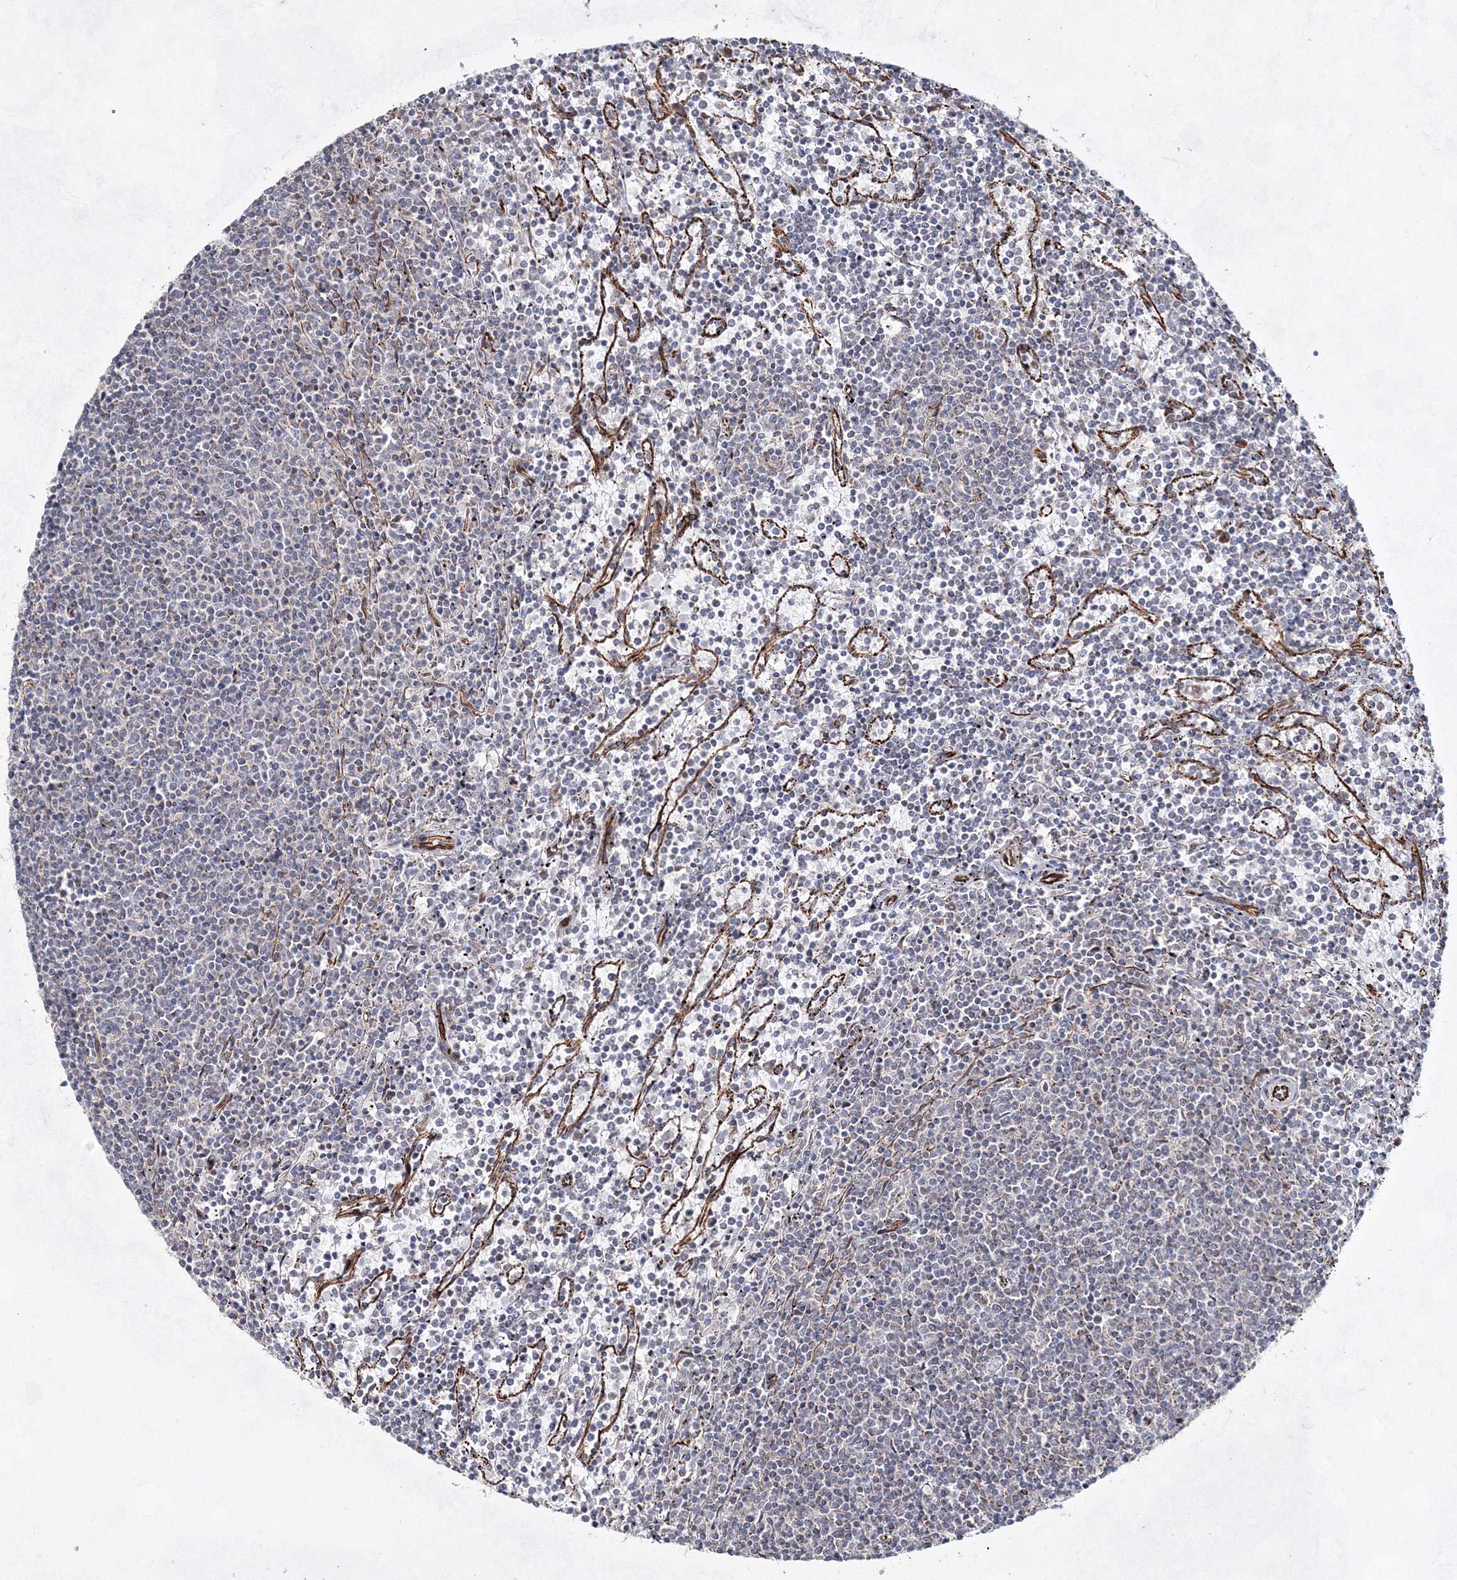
{"staining": {"intensity": "negative", "quantity": "none", "location": "none"}, "tissue": "lymphoma", "cell_type": "Tumor cells", "image_type": "cancer", "snomed": [{"axis": "morphology", "description": "Malignant lymphoma, non-Hodgkin's type, Low grade"}, {"axis": "topography", "description": "Spleen"}], "caption": "High magnification brightfield microscopy of malignant lymphoma, non-Hodgkin's type (low-grade) stained with DAB (3,3'-diaminobenzidine) (brown) and counterstained with hematoxylin (blue): tumor cells show no significant staining.", "gene": "SNIP1", "patient": {"sex": "female", "age": 50}}